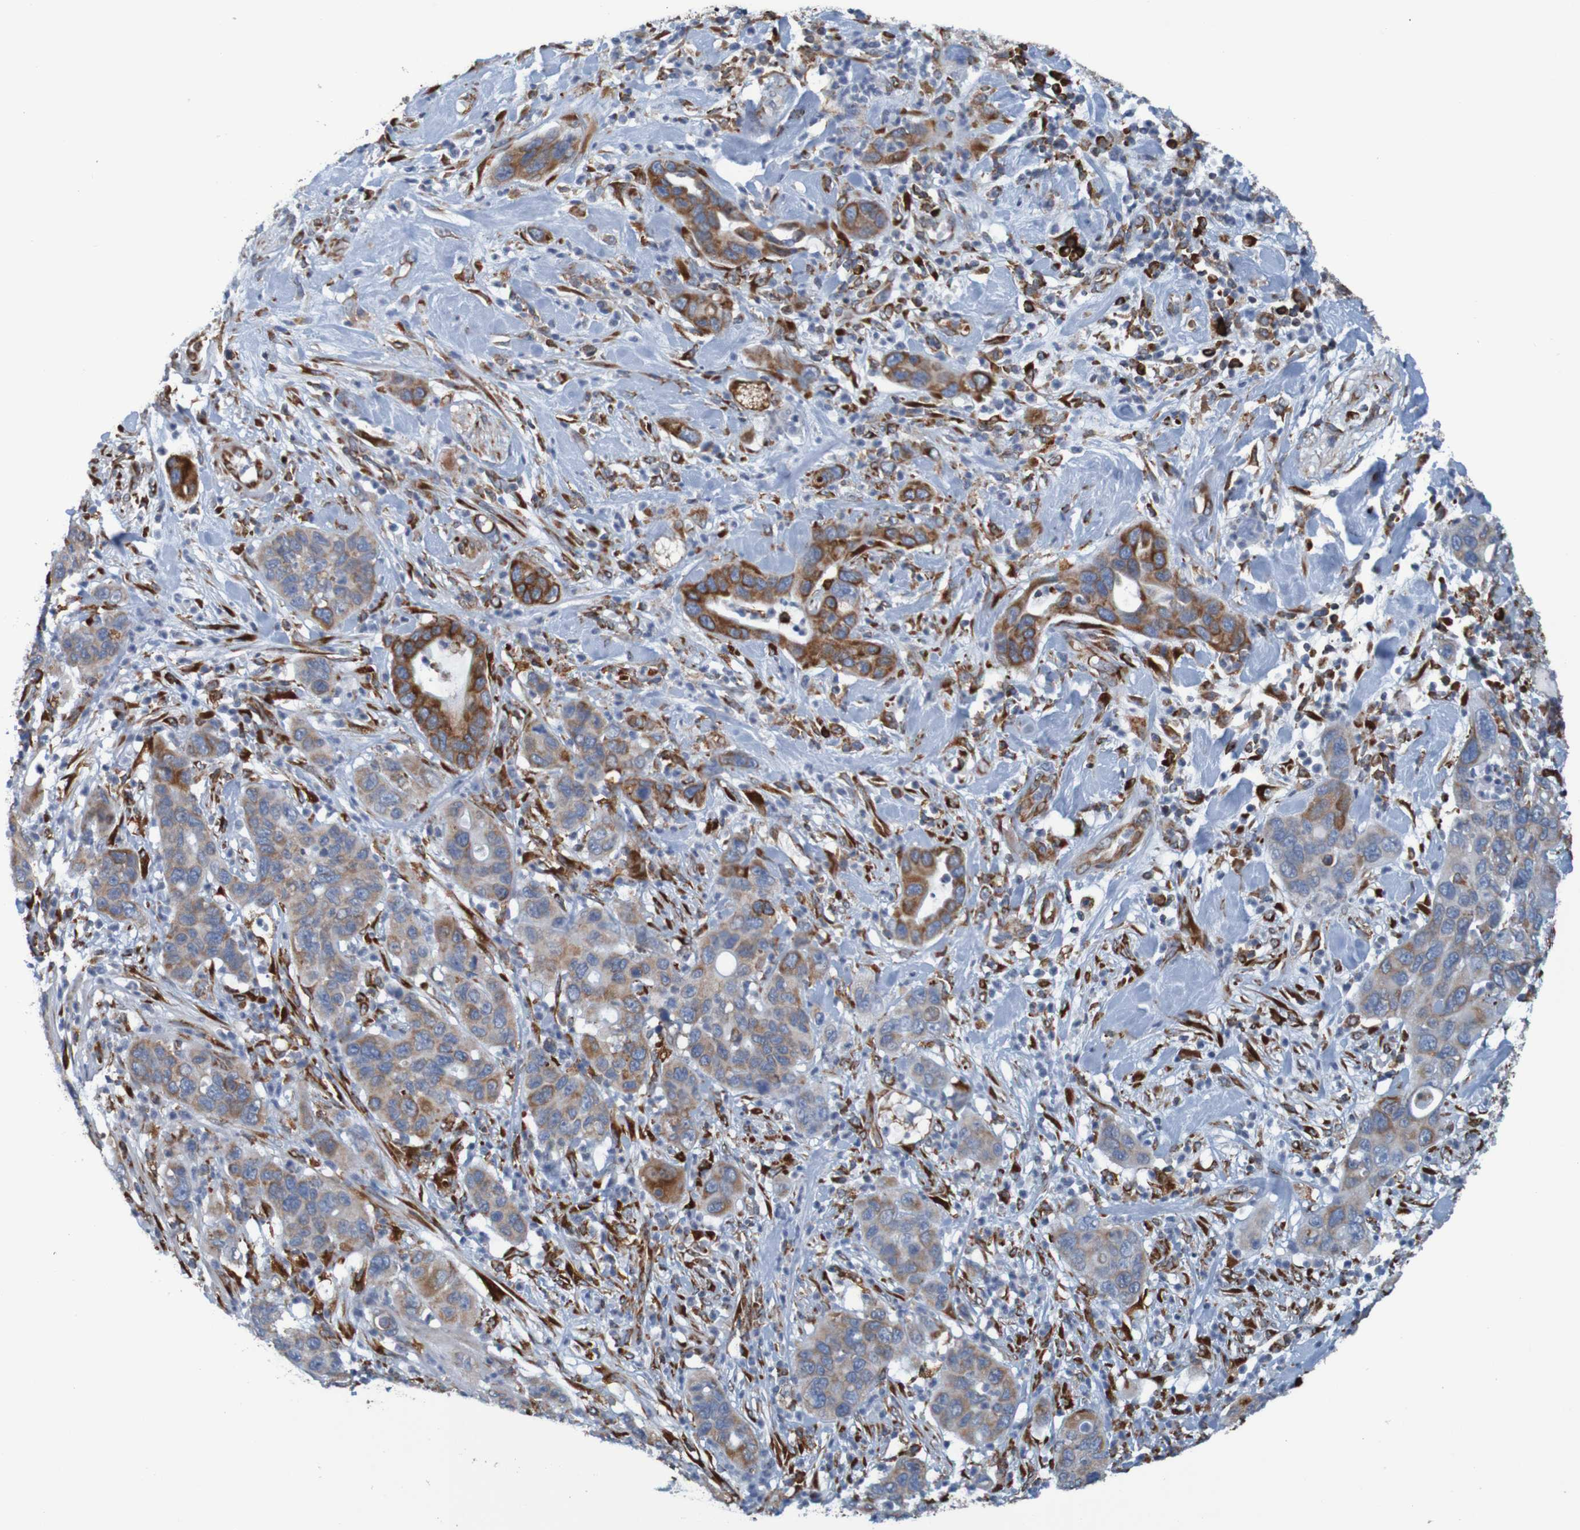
{"staining": {"intensity": "weak", "quantity": "25%-75%", "location": "cytoplasmic/membranous"}, "tissue": "pancreatic cancer", "cell_type": "Tumor cells", "image_type": "cancer", "snomed": [{"axis": "morphology", "description": "Adenocarcinoma, NOS"}, {"axis": "topography", "description": "Pancreas"}], "caption": "Protein expression analysis of human adenocarcinoma (pancreatic) reveals weak cytoplasmic/membranous expression in about 25%-75% of tumor cells. (IHC, brightfield microscopy, high magnification).", "gene": "SSR1", "patient": {"sex": "female", "age": 71}}